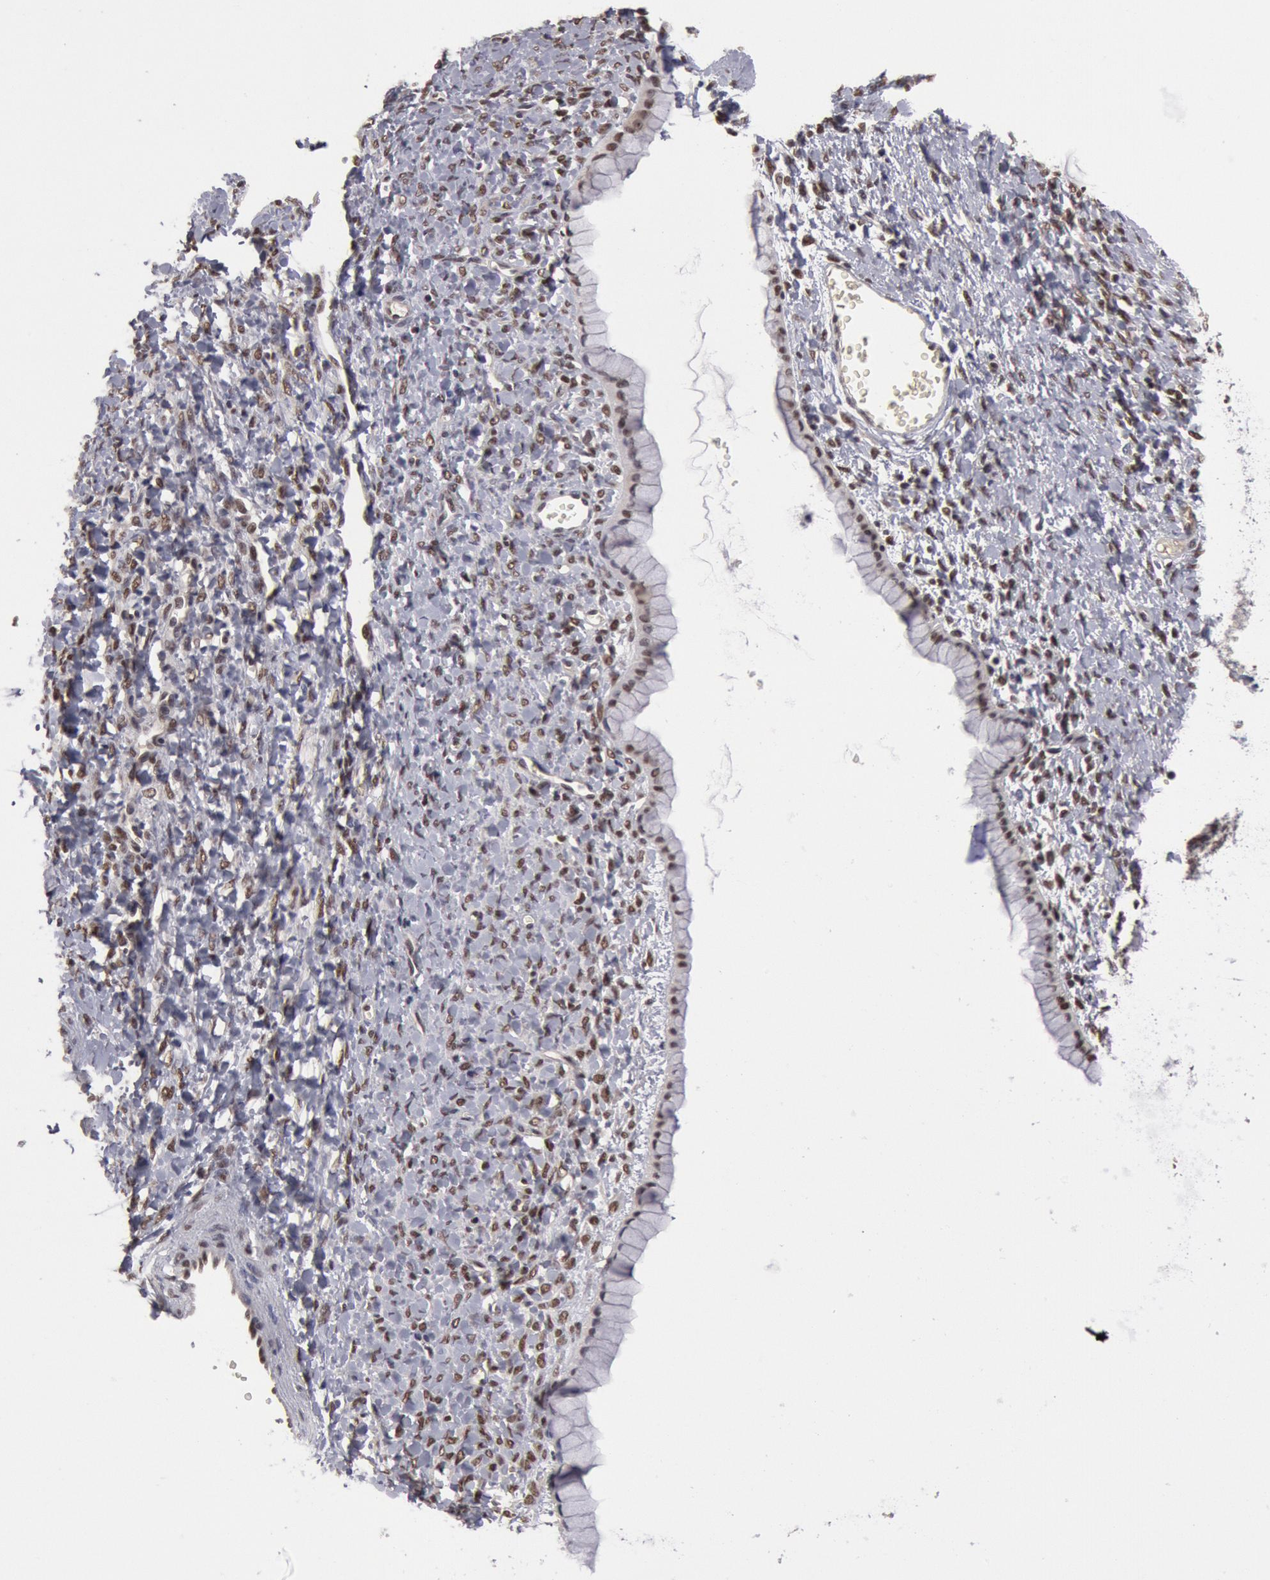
{"staining": {"intensity": "moderate", "quantity": ">75%", "location": "nuclear"}, "tissue": "ovarian cancer", "cell_type": "Tumor cells", "image_type": "cancer", "snomed": [{"axis": "morphology", "description": "Cystadenocarcinoma, mucinous, NOS"}, {"axis": "topography", "description": "Ovary"}], "caption": "Immunohistochemistry (IHC) of ovarian cancer (mucinous cystadenocarcinoma) demonstrates medium levels of moderate nuclear positivity in approximately >75% of tumor cells.", "gene": "PPP4R3B", "patient": {"sex": "female", "age": 25}}